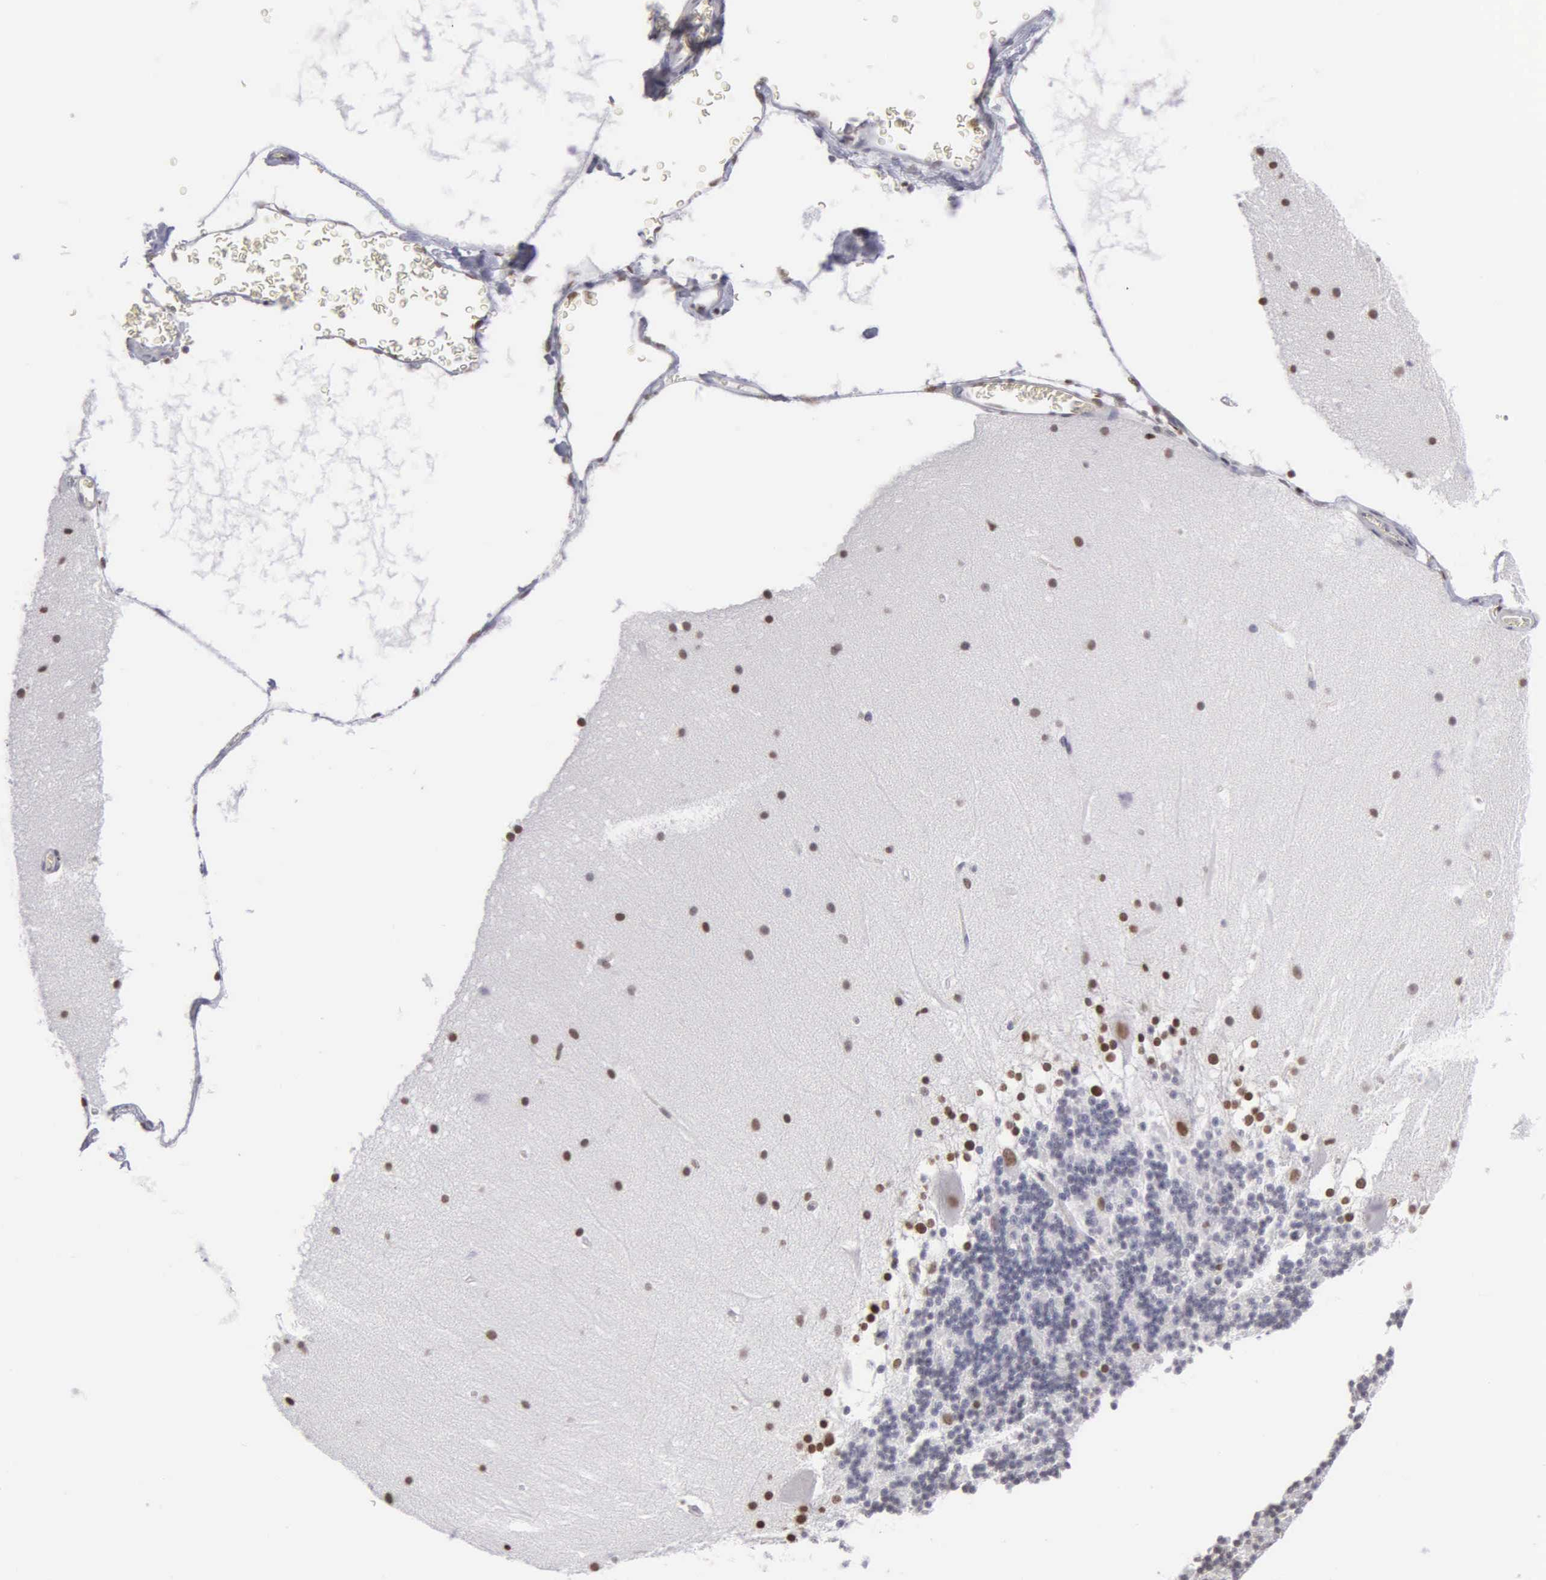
{"staining": {"intensity": "moderate", "quantity": "<25%", "location": "nuclear"}, "tissue": "cerebellum", "cell_type": "Cells in granular layer", "image_type": "normal", "snomed": [{"axis": "morphology", "description": "Normal tissue, NOS"}, {"axis": "topography", "description": "Cerebellum"}], "caption": "A brown stain labels moderate nuclear expression of a protein in cells in granular layer of unremarkable cerebellum. (Brightfield microscopy of DAB IHC at high magnification).", "gene": "CCNG1", "patient": {"sex": "female", "age": 19}}